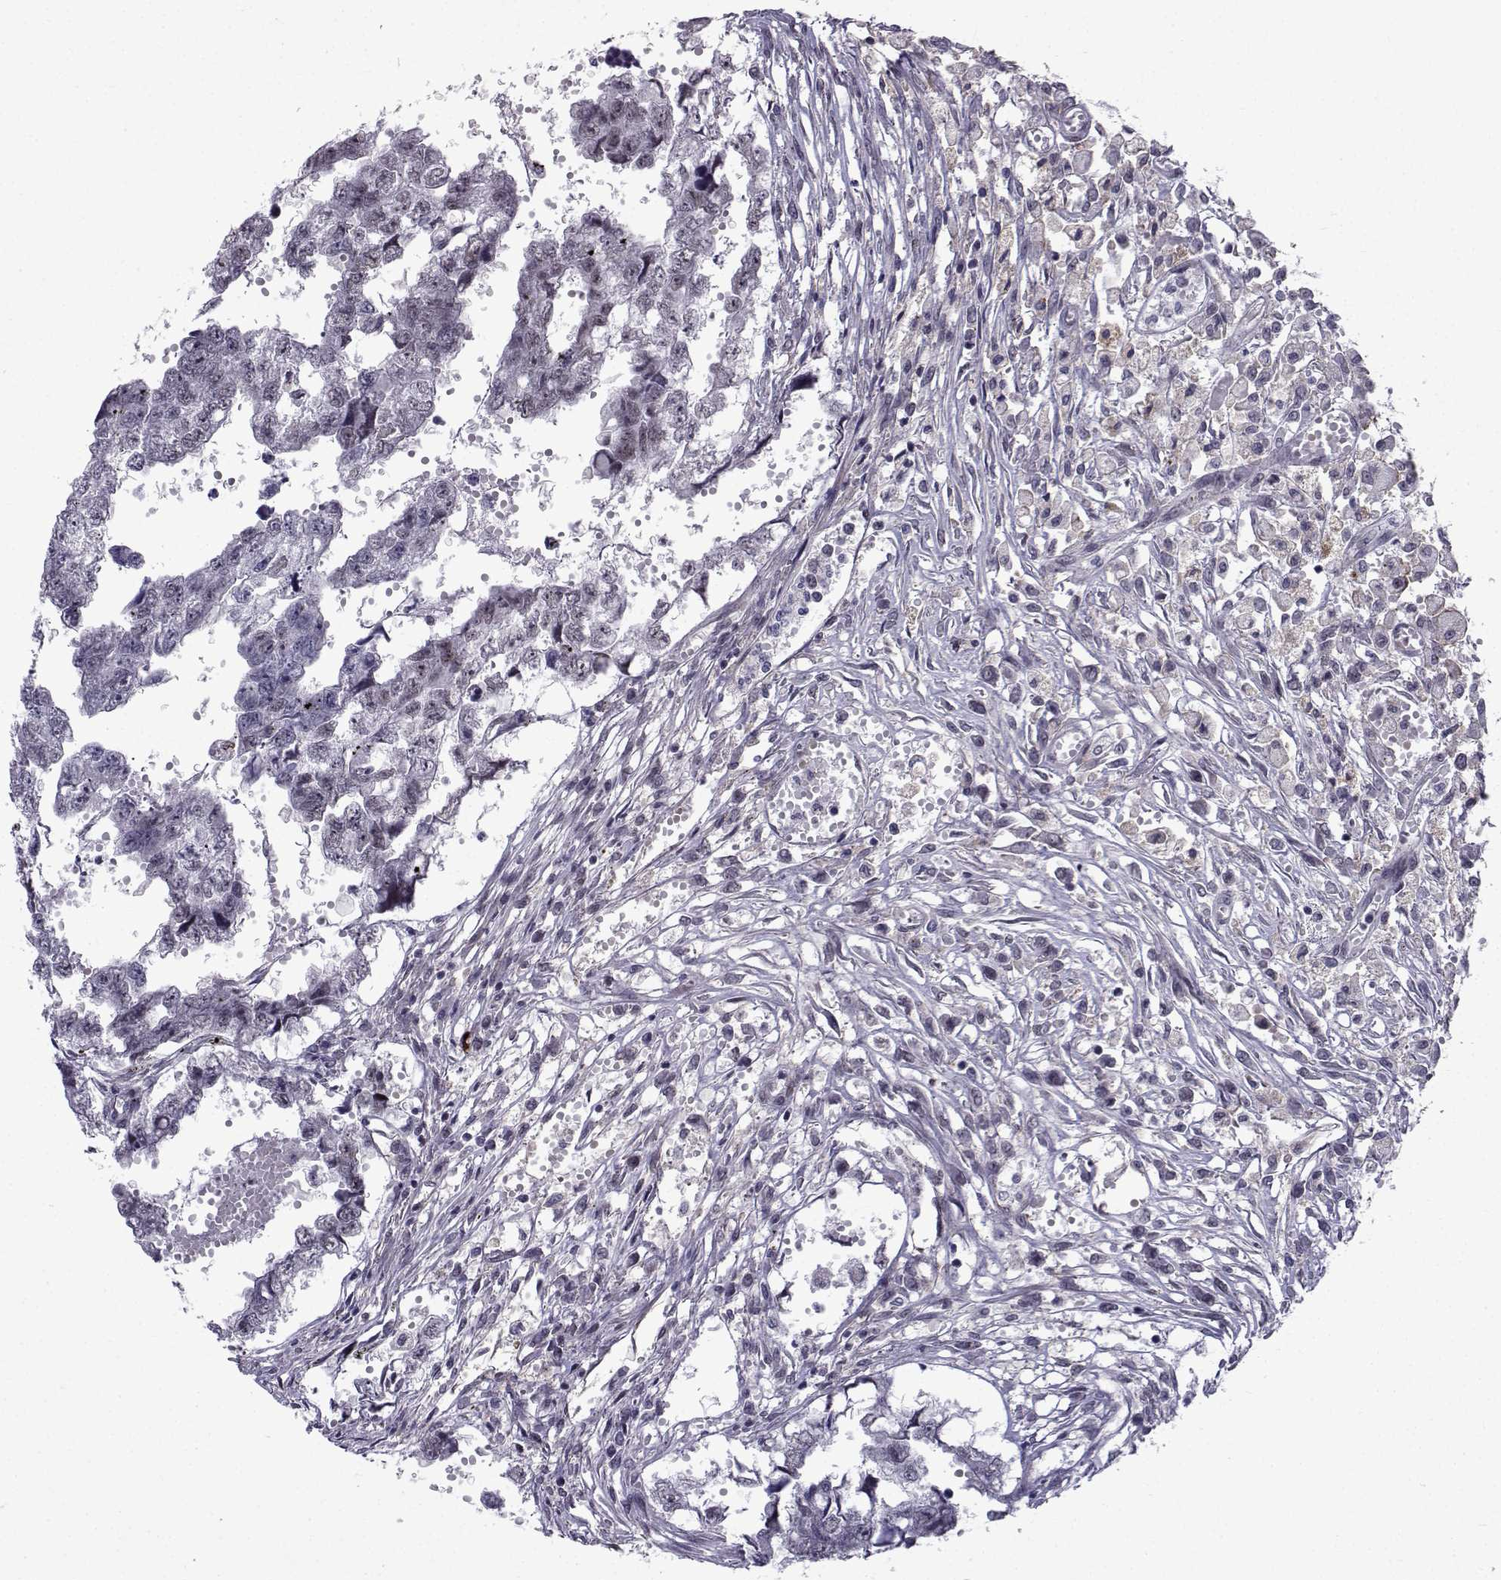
{"staining": {"intensity": "weak", "quantity": "<25%", "location": "nuclear"}, "tissue": "testis cancer", "cell_type": "Tumor cells", "image_type": "cancer", "snomed": [{"axis": "morphology", "description": "Carcinoma, Embryonal, NOS"}, {"axis": "morphology", "description": "Teratoma, malignant, NOS"}, {"axis": "topography", "description": "Testis"}], "caption": "This is an immunohistochemistry (IHC) histopathology image of testis cancer (embryonal carcinoma). There is no positivity in tumor cells.", "gene": "RBM24", "patient": {"sex": "male", "age": 44}}